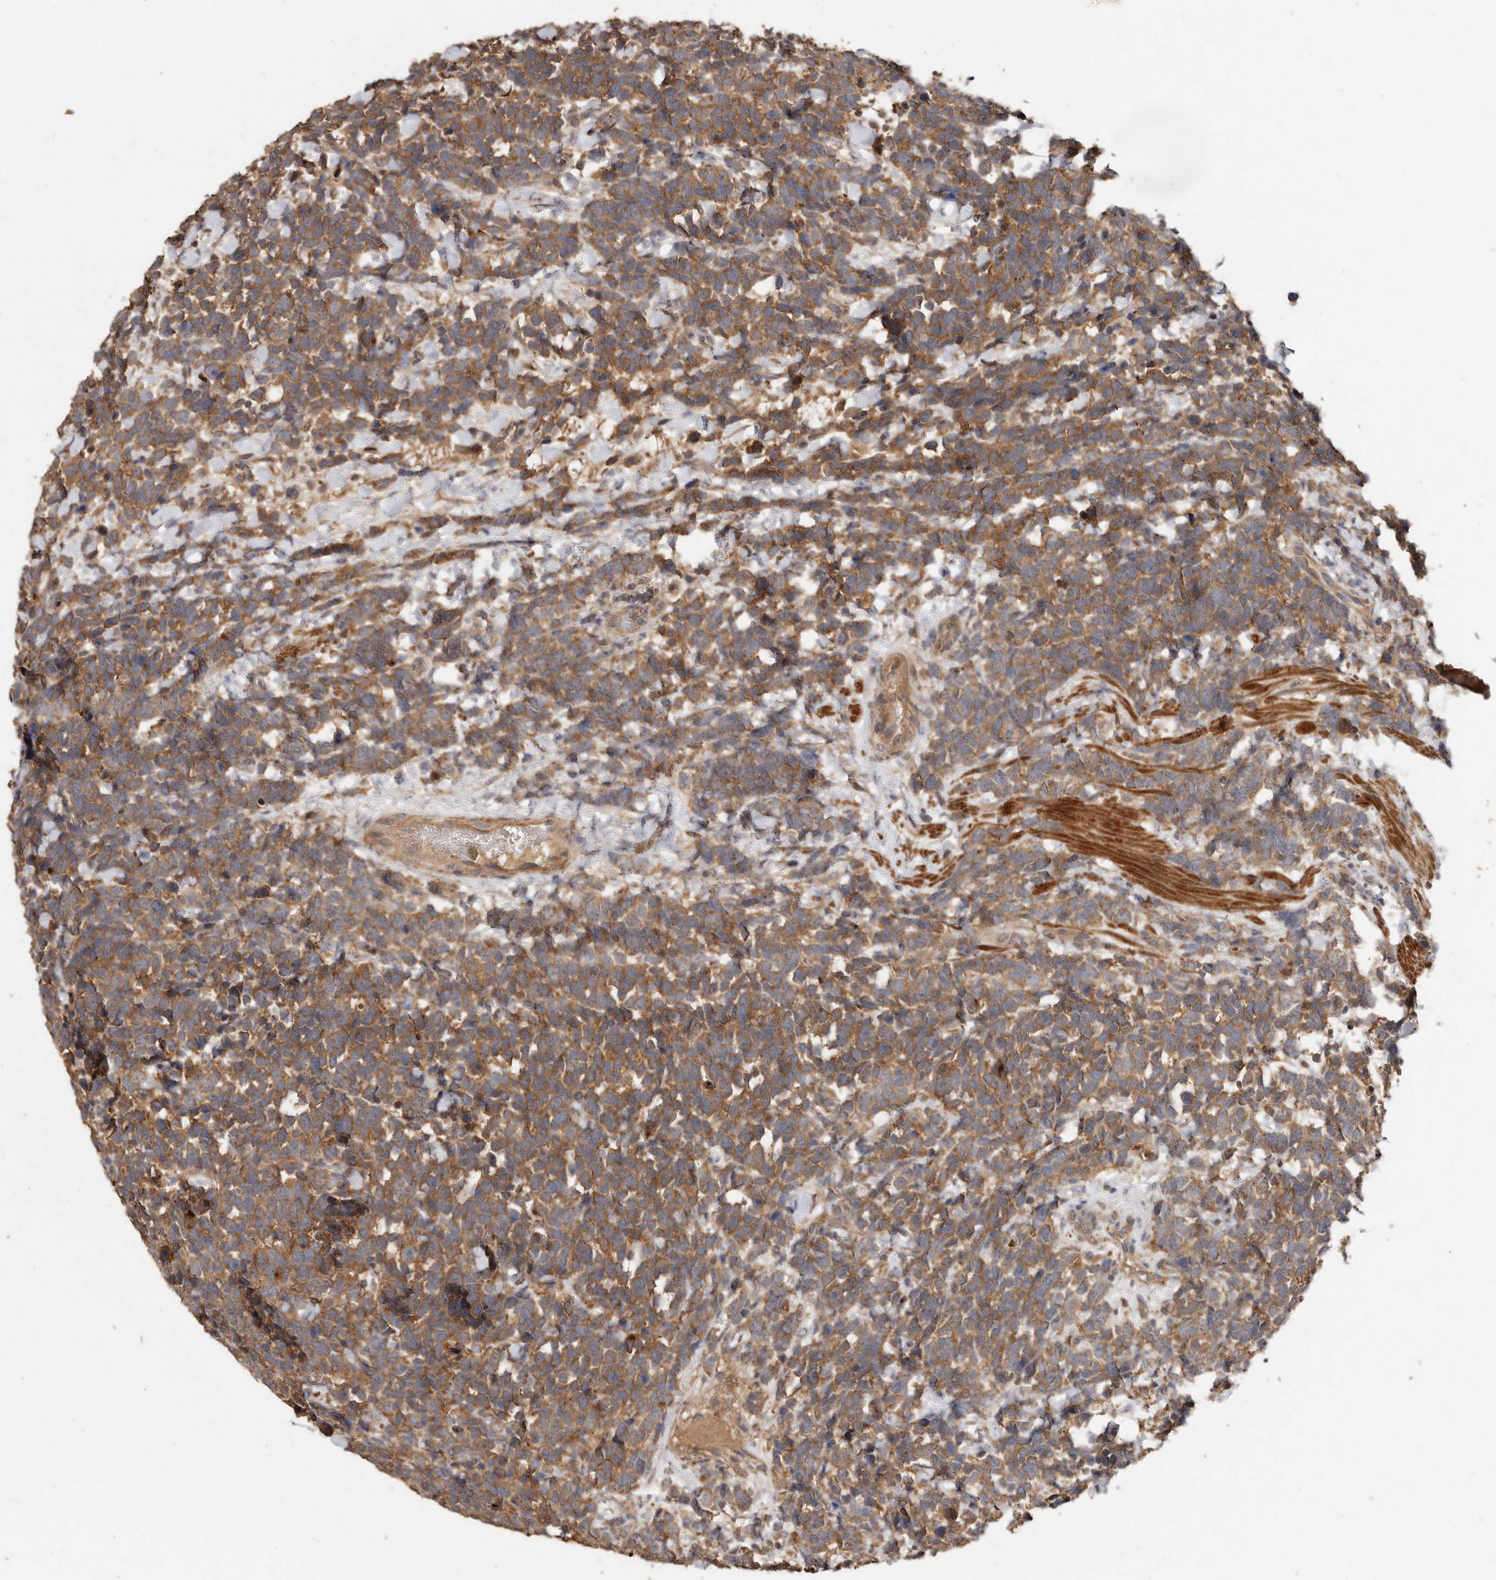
{"staining": {"intensity": "moderate", "quantity": ">75%", "location": "cytoplasmic/membranous"}, "tissue": "urothelial cancer", "cell_type": "Tumor cells", "image_type": "cancer", "snomed": [{"axis": "morphology", "description": "Urothelial carcinoma, High grade"}, {"axis": "topography", "description": "Urinary bladder"}], "caption": "Immunohistochemistry of high-grade urothelial carcinoma reveals medium levels of moderate cytoplasmic/membranous staining in about >75% of tumor cells.", "gene": "RWDD1", "patient": {"sex": "female", "age": 82}}